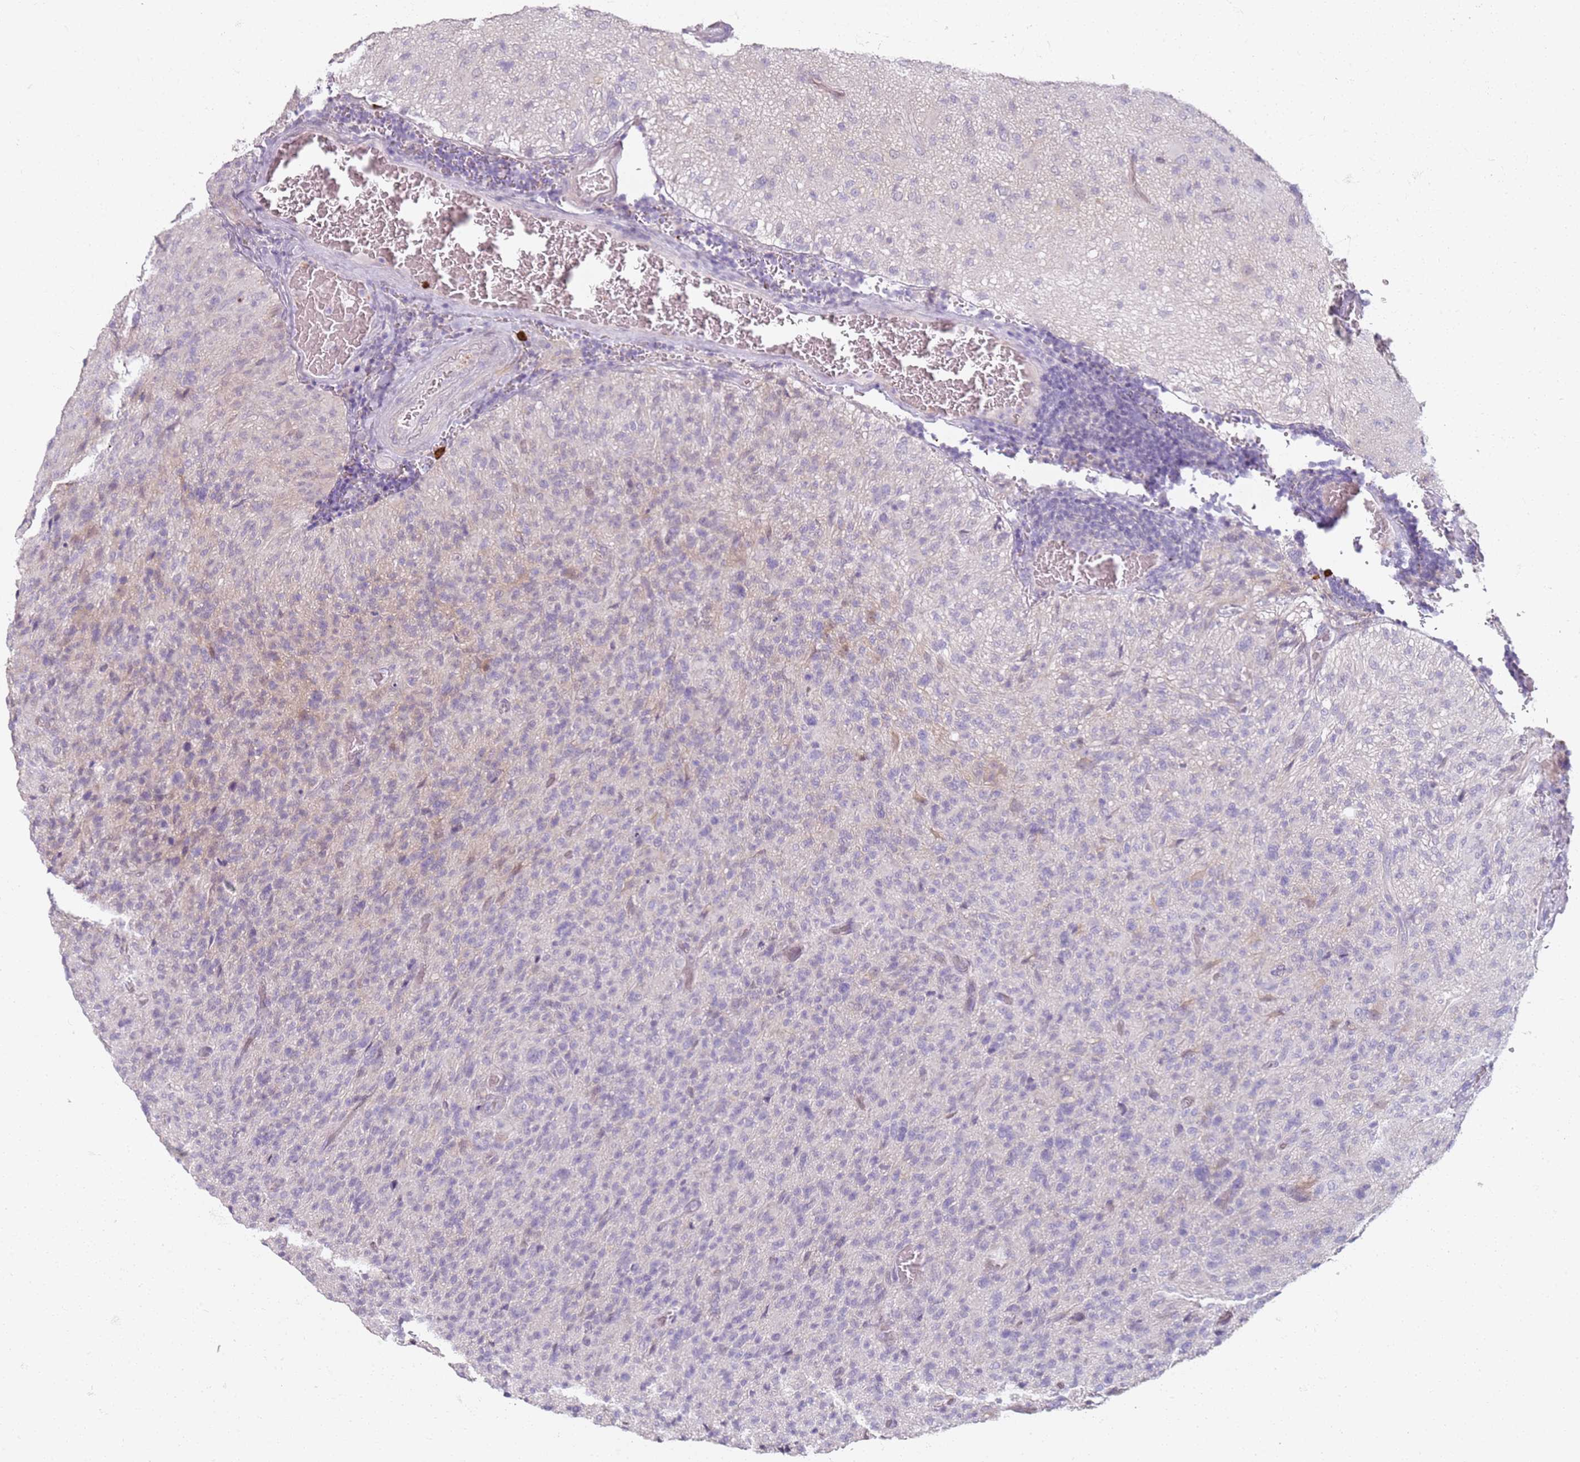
{"staining": {"intensity": "negative", "quantity": "none", "location": "none"}, "tissue": "glioma", "cell_type": "Tumor cells", "image_type": "cancer", "snomed": [{"axis": "morphology", "description": "Glioma, malignant, High grade"}, {"axis": "topography", "description": "Brain"}], "caption": "High-grade glioma (malignant) was stained to show a protein in brown. There is no significant staining in tumor cells.", "gene": "CD40LG", "patient": {"sex": "female", "age": 57}}